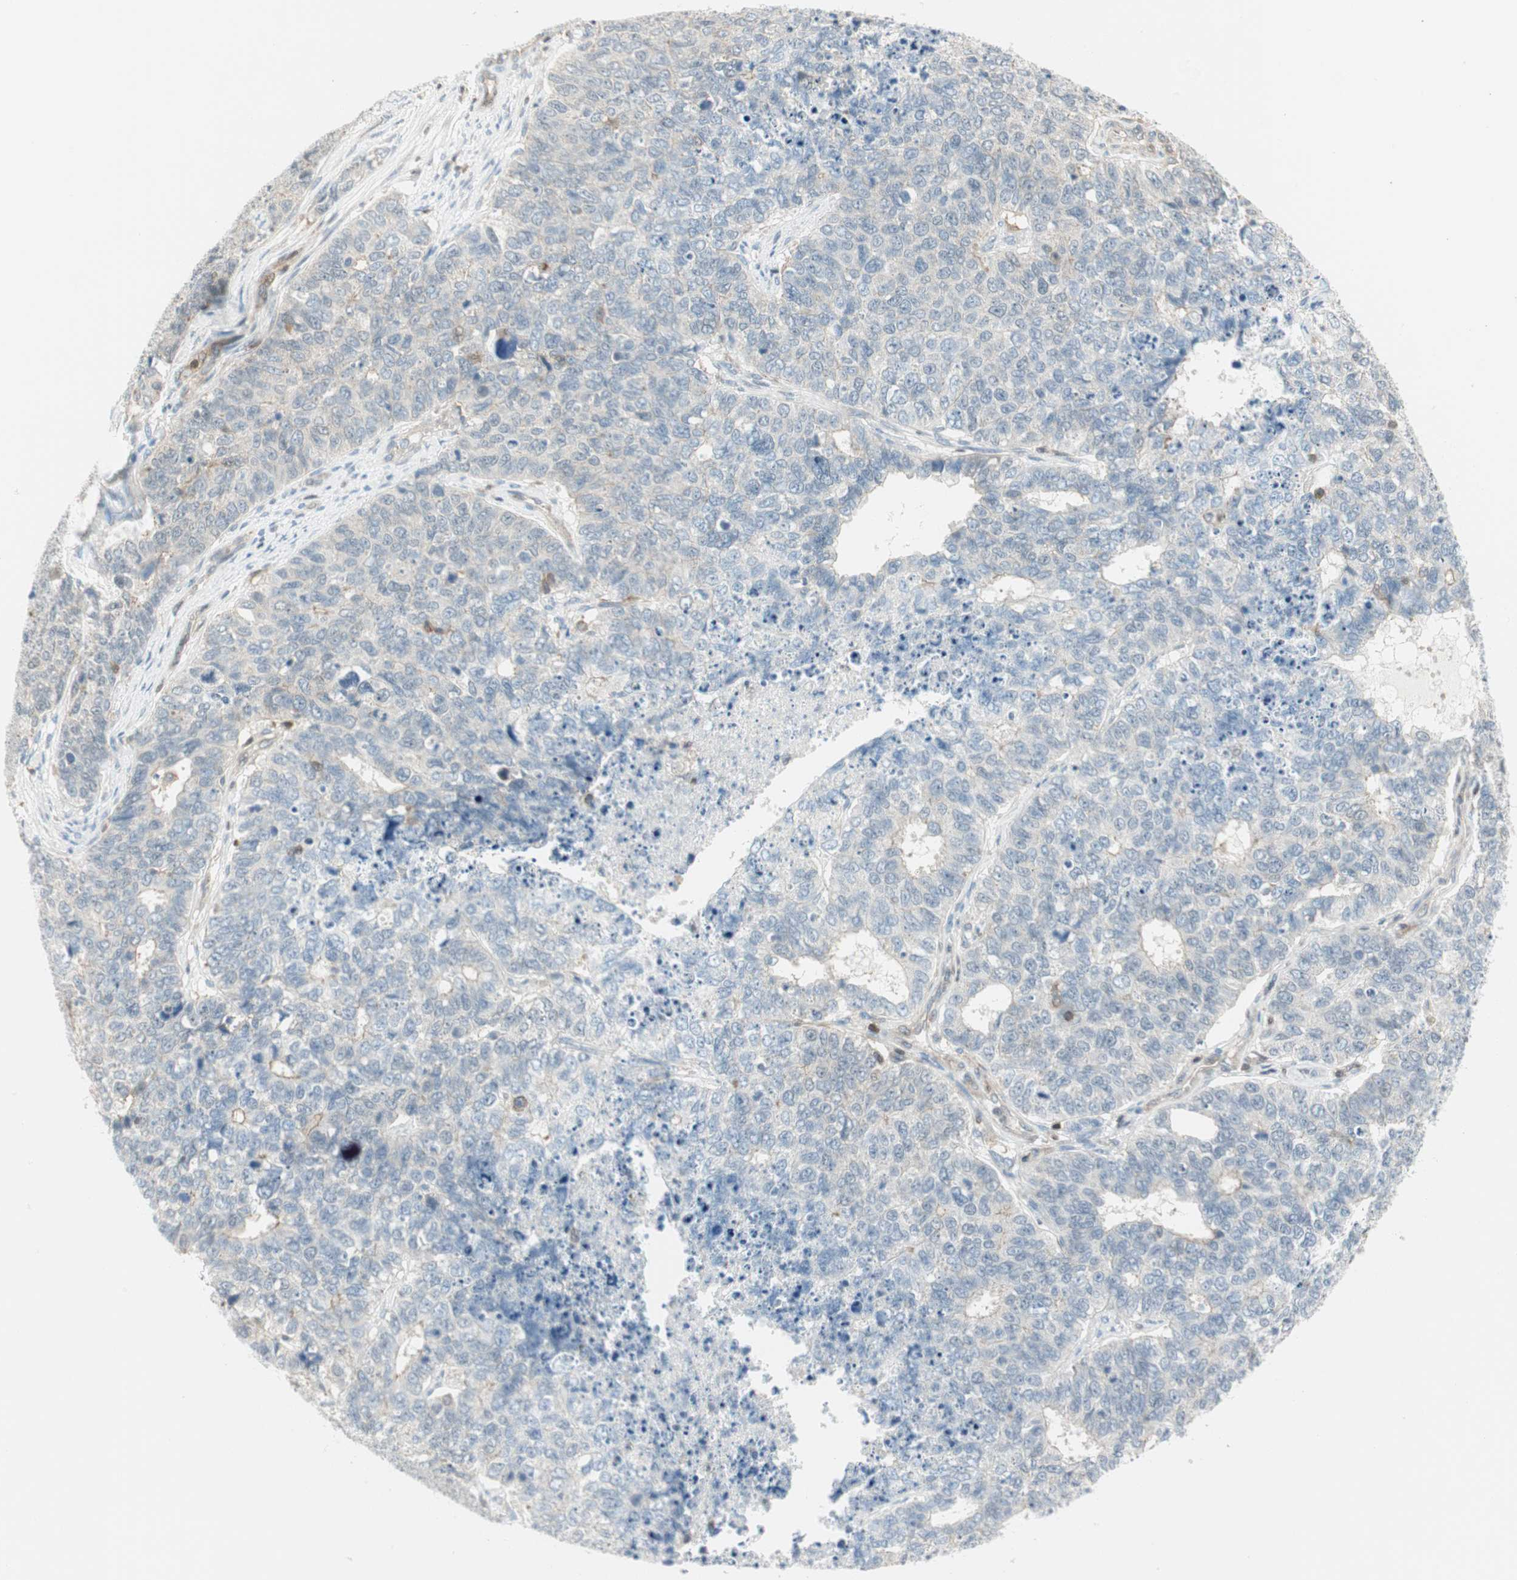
{"staining": {"intensity": "negative", "quantity": "none", "location": "none"}, "tissue": "cervical cancer", "cell_type": "Tumor cells", "image_type": "cancer", "snomed": [{"axis": "morphology", "description": "Squamous cell carcinoma, NOS"}, {"axis": "topography", "description": "Cervix"}], "caption": "DAB immunohistochemical staining of squamous cell carcinoma (cervical) exhibits no significant positivity in tumor cells.", "gene": "PPP1CA", "patient": {"sex": "female", "age": 63}}